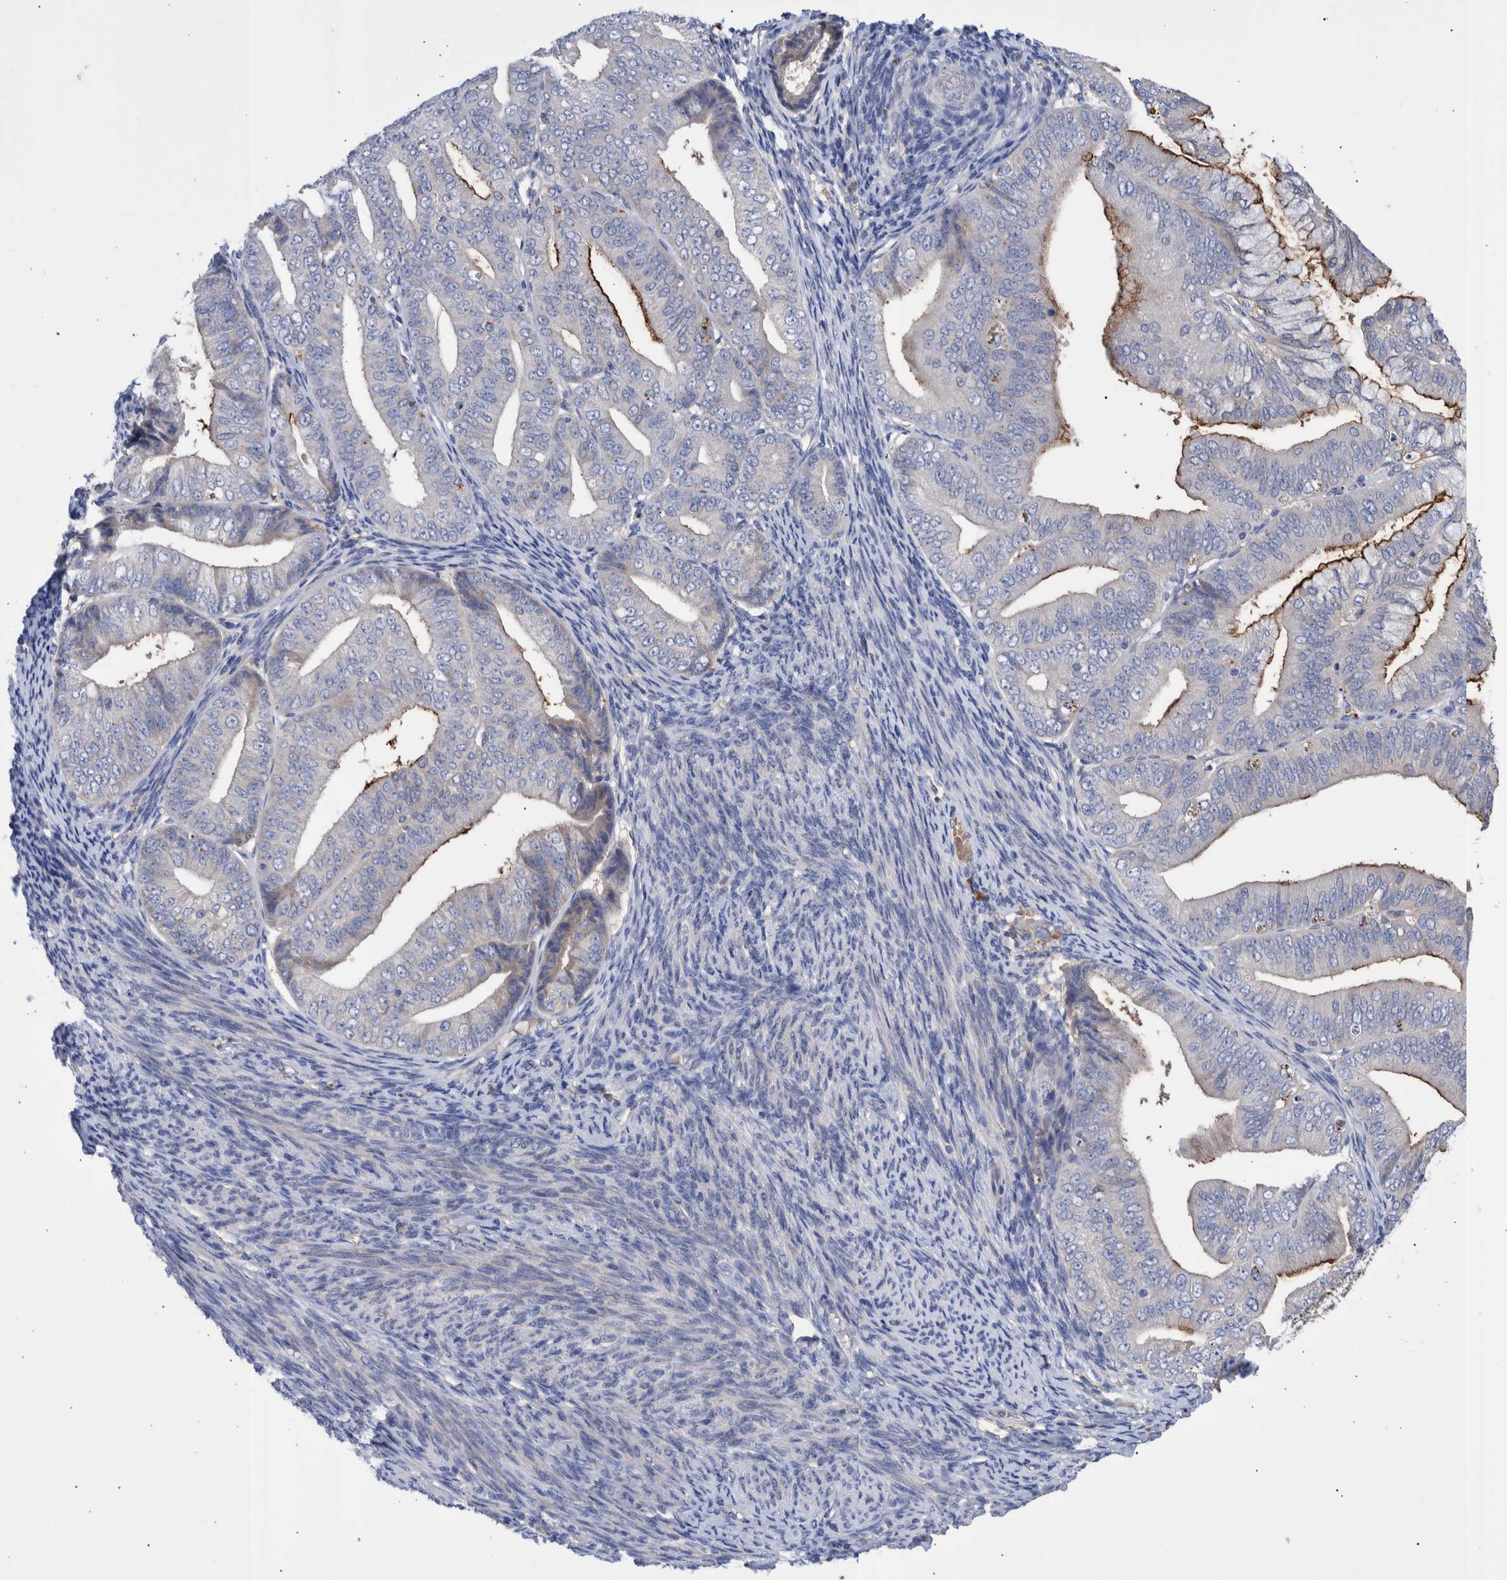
{"staining": {"intensity": "moderate", "quantity": "<25%", "location": "cytoplasmic/membranous"}, "tissue": "endometrial cancer", "cell_type": "Tumor cells", "image_type": "cancer", "snomed": [{"axis": "morphology", "description": "Adenocarcinoma, NOS"}, {"axis": "topography", "description": "Endometrium"}], "caption": "Endometrial adenocarcinoma stained with a protein marker reveals moderate staining in tumor cells.", "gene": "DLL4", "patient": {"sex": "female", "age": 63}}